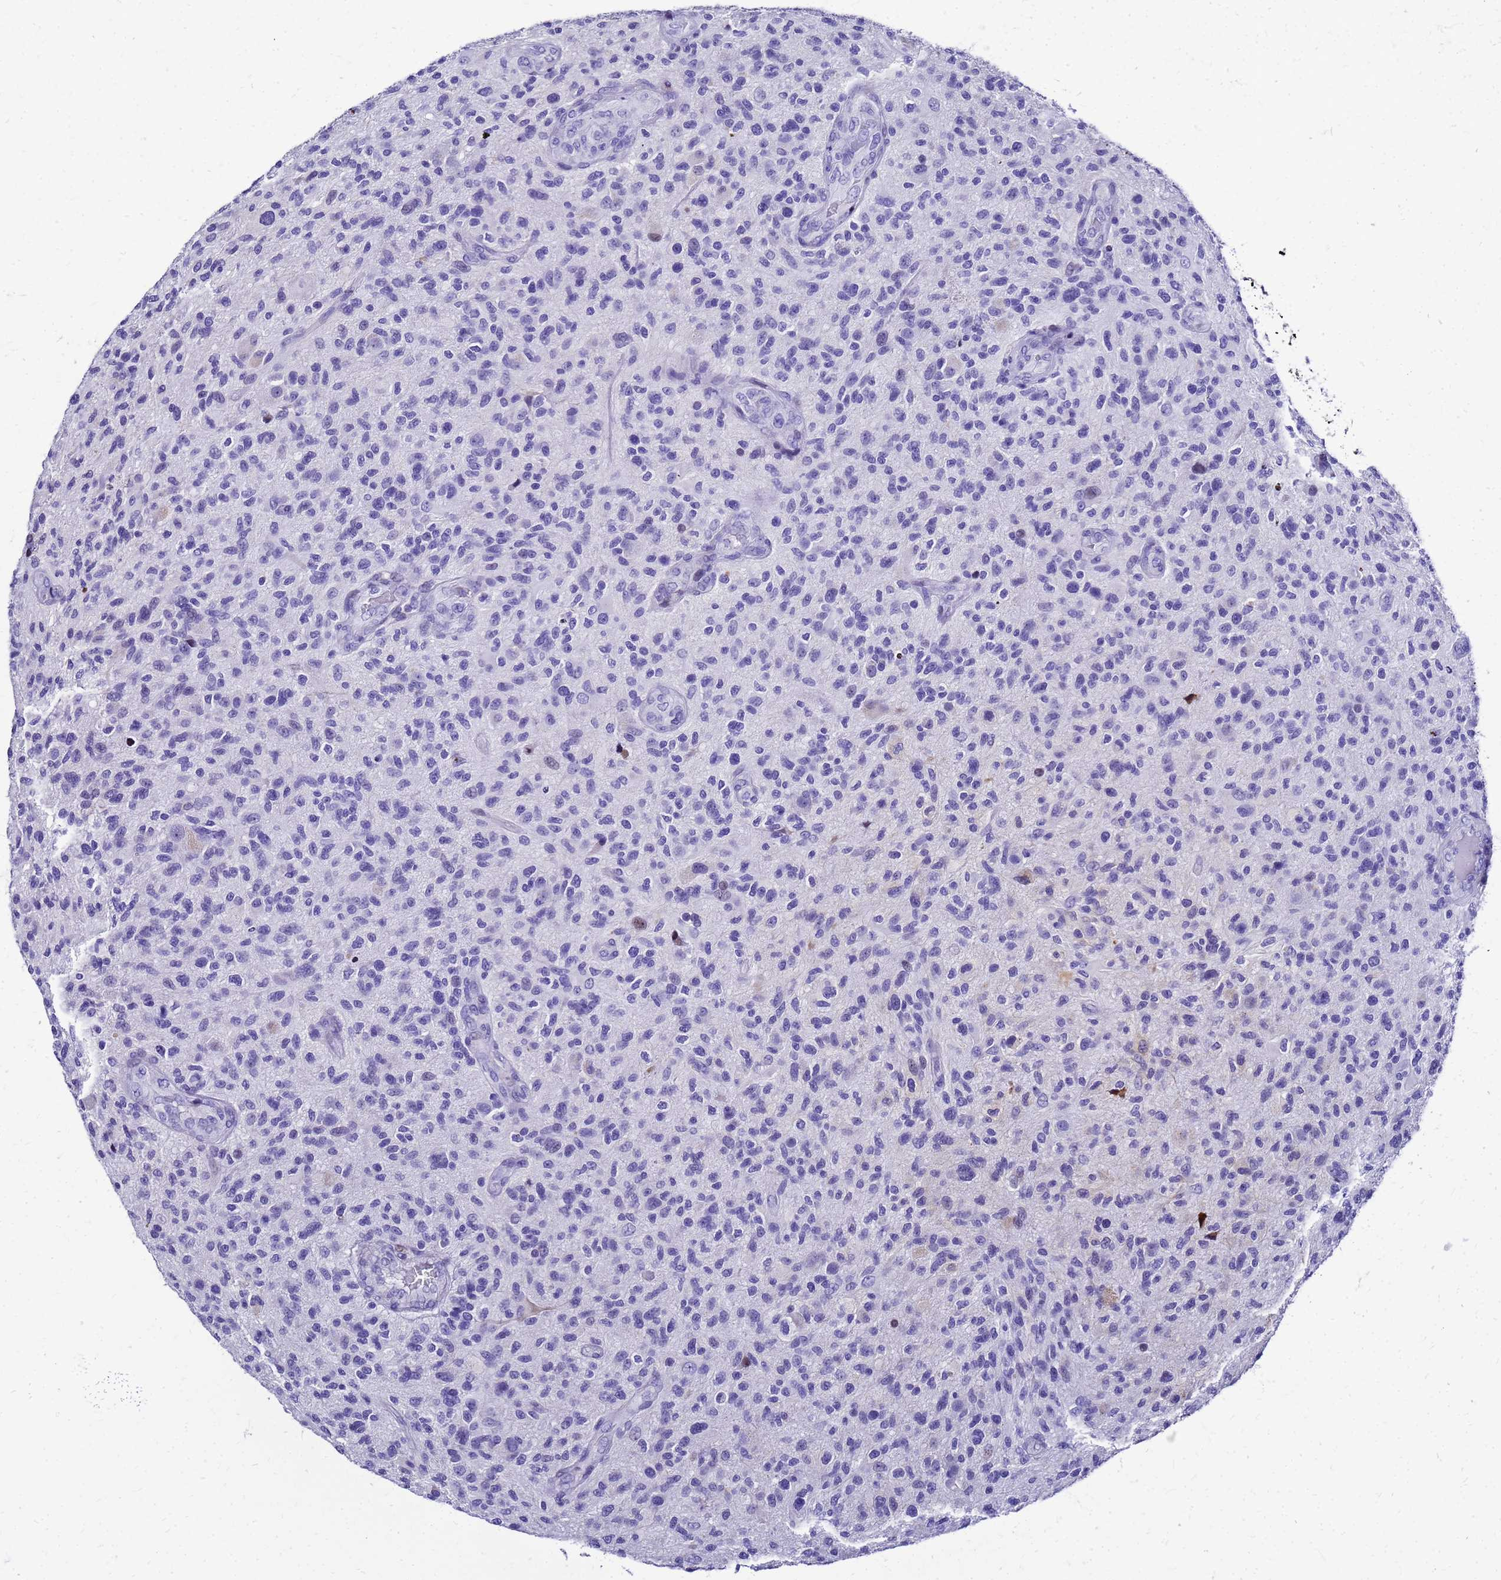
{"staining": {"intensity": "negative", "quantity": "none", "location": "none"}, "tissue": "glioma", "cell_type": "Tumor cells", "image_type": "cancer", "snomed": [{"axis": "morphology", "description": "Glioma, malignant, High grade"}, {"axis": "topography", "description": "Brain"}], "caption": "Immunohistochemistry (IHC) photomicrograph of human malignant glioma (high-grade) stained for a protein (brown), which shows no expression in tumor cells.", "gene": "SMIM21", "patient": {"sex": "male", "age": 47}}